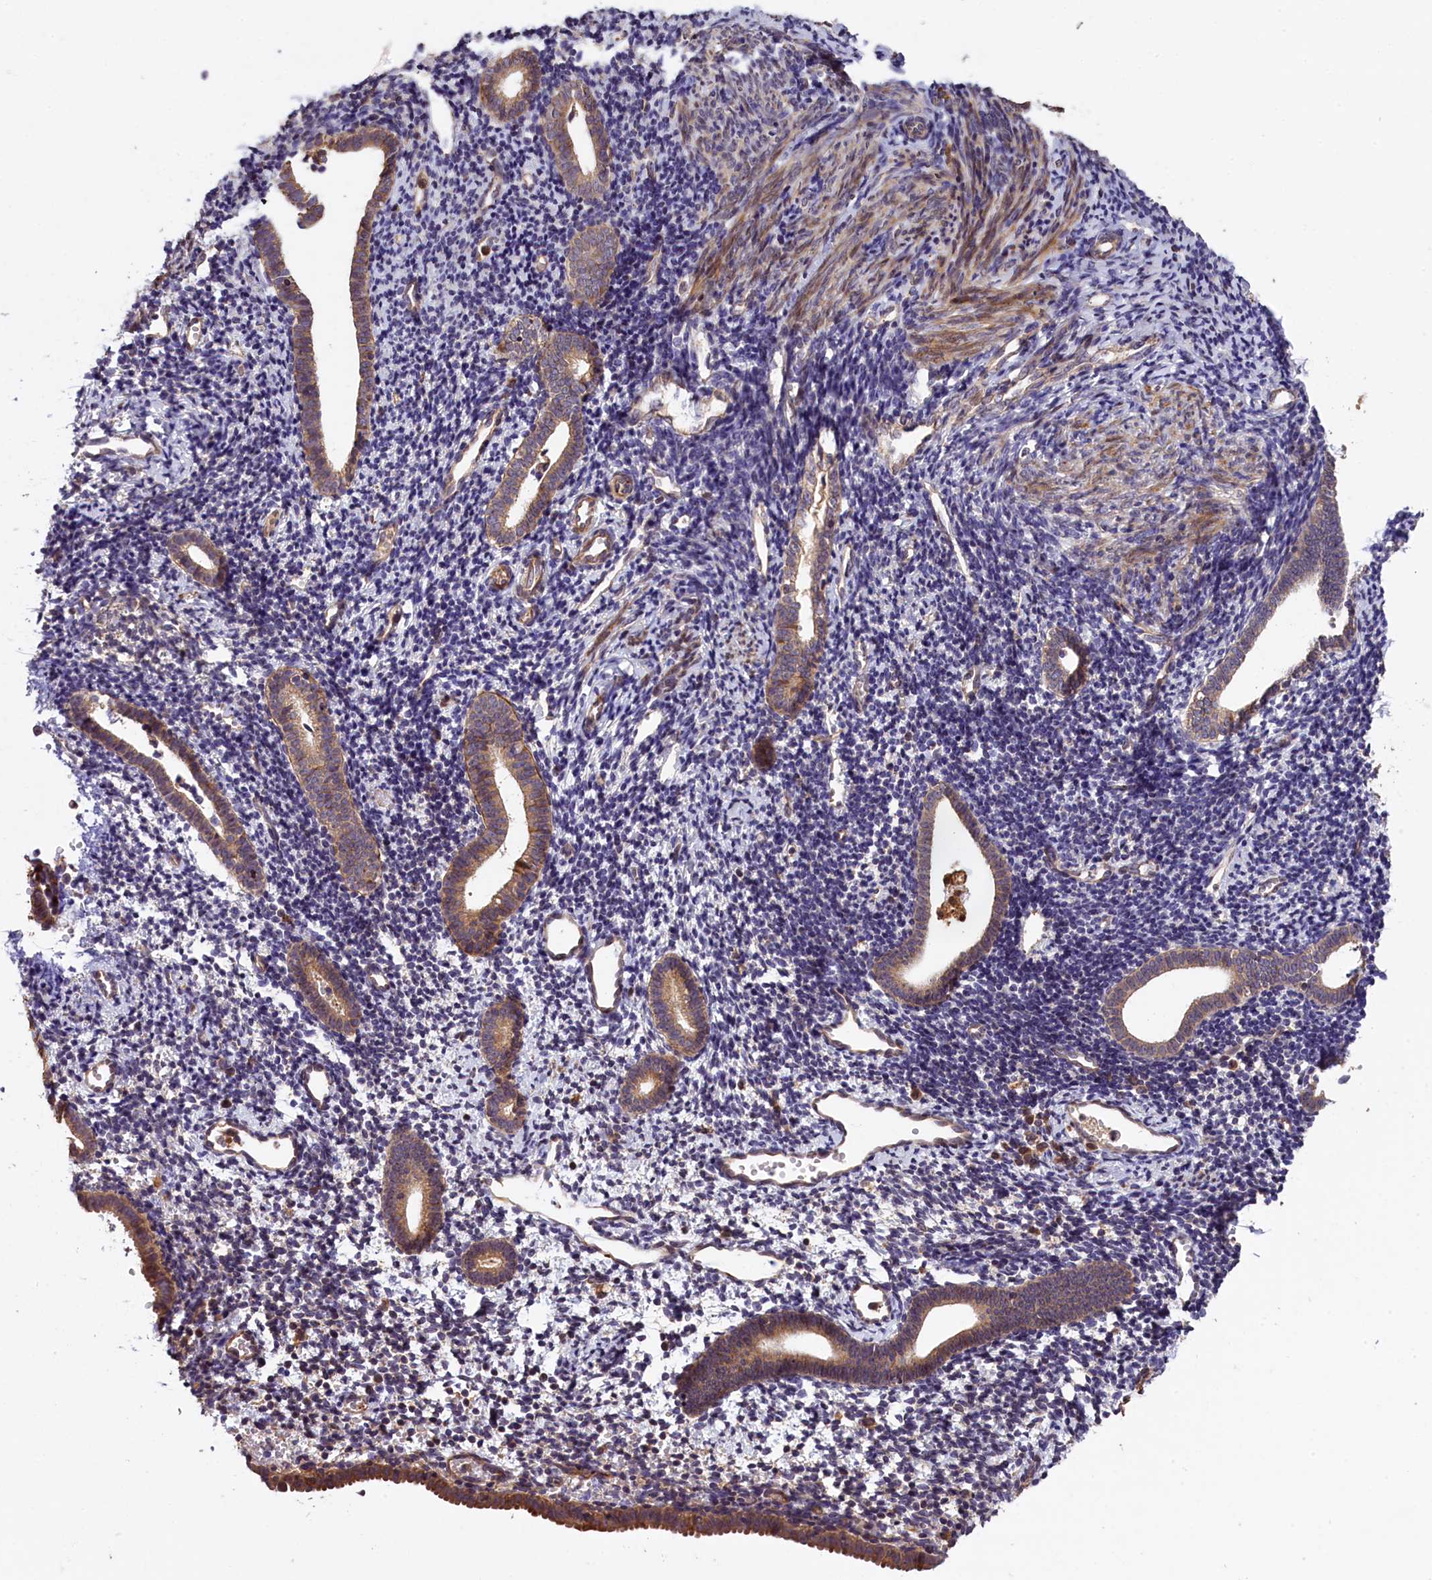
{"staining": {"intensity": "negative", "quantity": "none", "location": "none"}, "tissue": "endometrium", "cell_type": "Cells in endometrial stroma", "image_type": "normal", "snomed": [{"axis": "morphology", "description": "Normal tissue, NOS"}, {"axis": "topography", "description": "Endometrium"}], "caption": "Immunohistochemistry micrograph of unremarkable human endometrium stained for a protein (brown), which reveals no staining in cells in endometrial stroma.", "gene": "DNAJB9", "patient": {"sex": "female", "age": 56}}